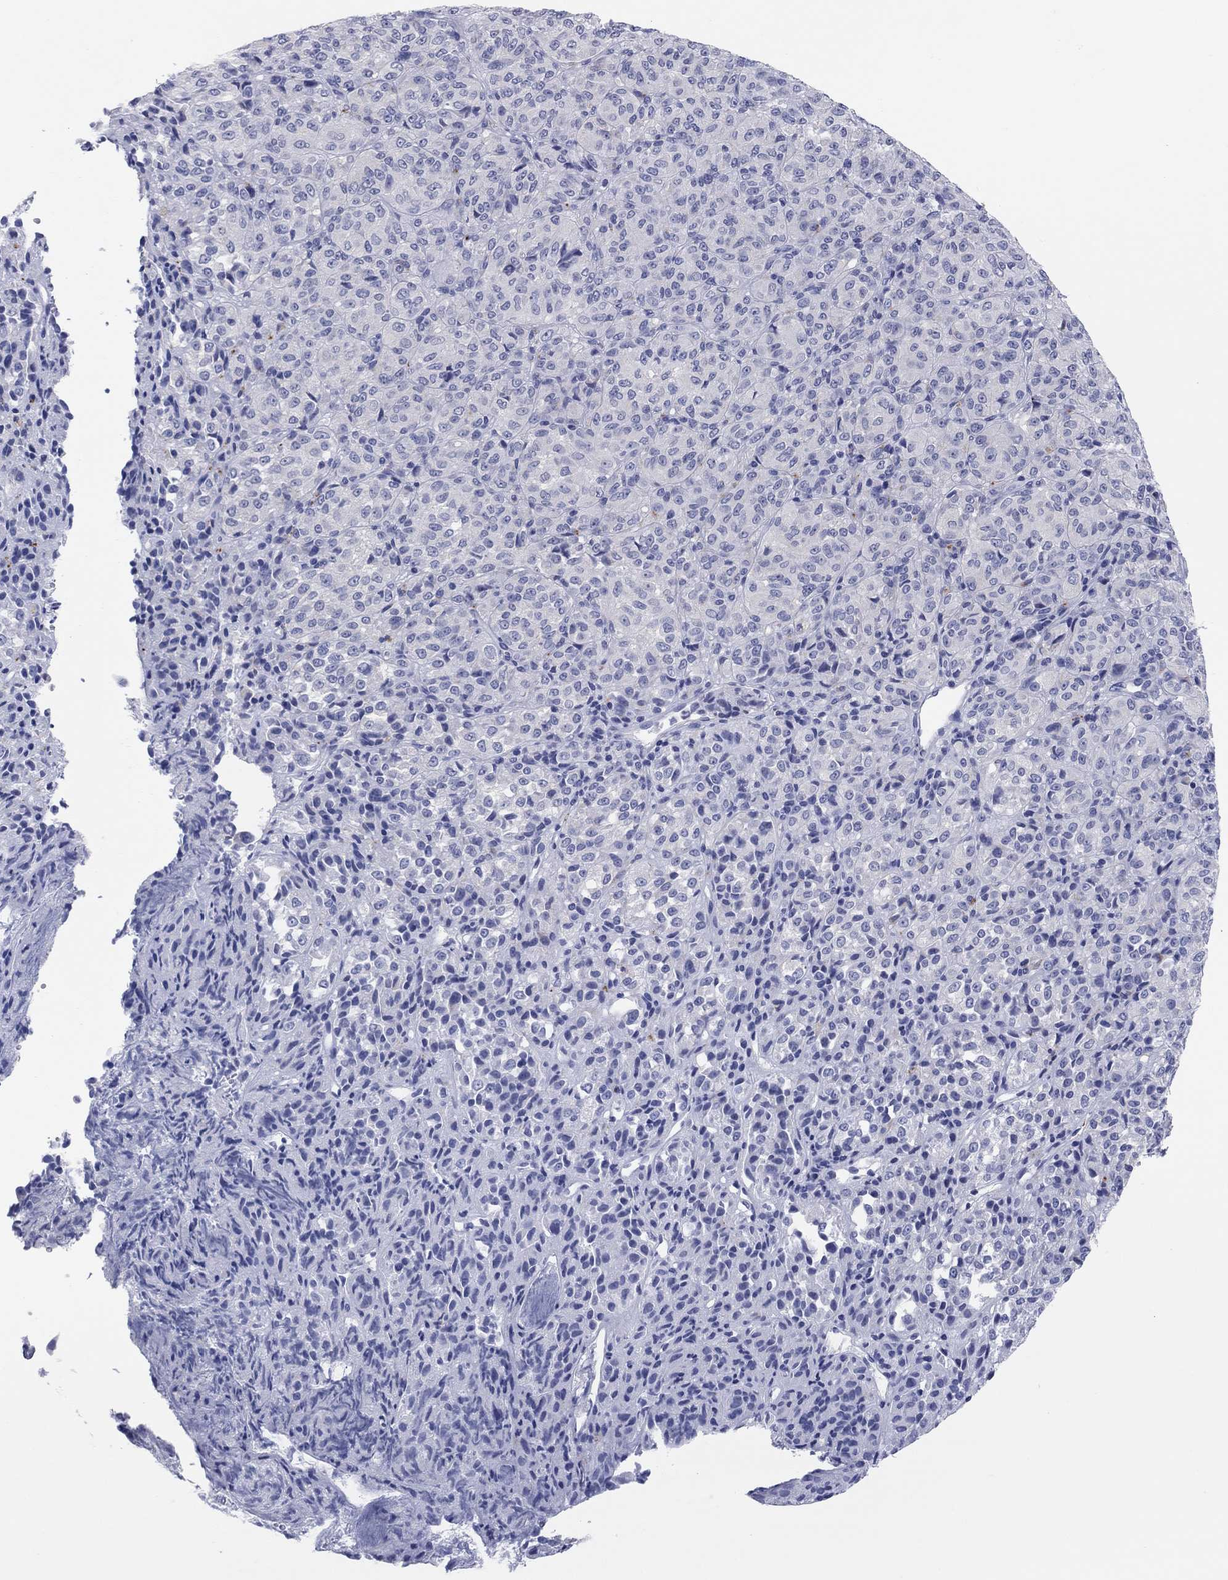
{"staining": {"intensity": "negative", "quantity": "none", "location": "none"}, "tissue": "melanoma", "cell_type": "Tumor cells", "image_type": "cancer", "snomed": [{"axis": "morphology", "description": "Malignant melanoma, Metastatic site"}, {"axis": "topography", "description": "Brain"}], "caption": "Tumor cells show no significant protein staining in malignant melanoma (metastatic site).", "gene": "CPNE6", "patient": {"sex": "female", "age": 56}}